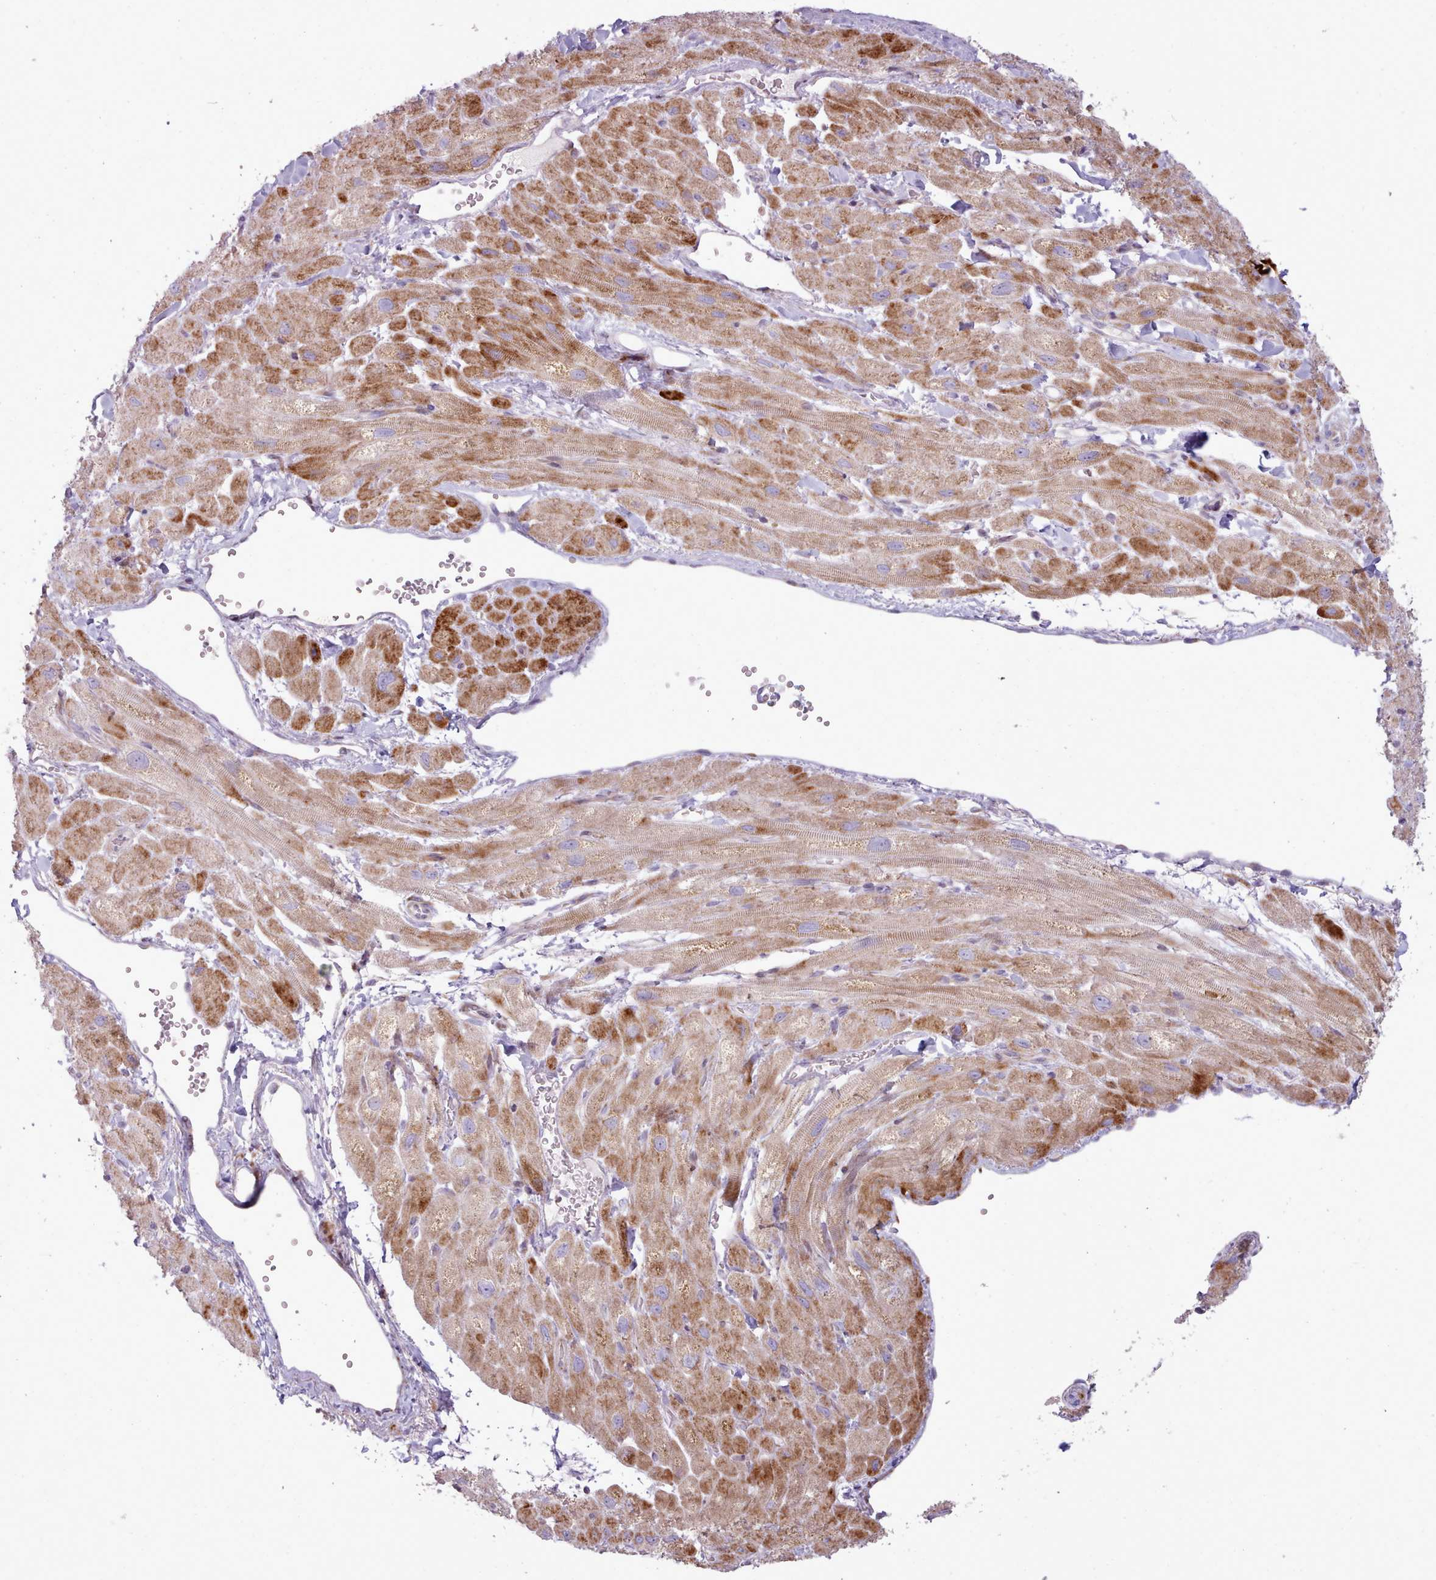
{"staining": {"intensity": "moderate", "quantity": ">75%", "location": "cytoplasmic/membranous"}, "tissue": "heart muscle", "cell_type": "Cardiomyocytes", "image_type": "normal", "snomed": [{"axis": "morphology", "description": "Normal tissue, NOS"}, {"axis": "topography", "description": "Heart"}], "caption": "DAB immunohistochemical staining of normal heart muscle displays moderate cytoplasmic/membranous protein staining in approximately >75% of cardiomyocytes.", "gene": "PPP3R1", "patient": {"sex": "male", "age": 65}}